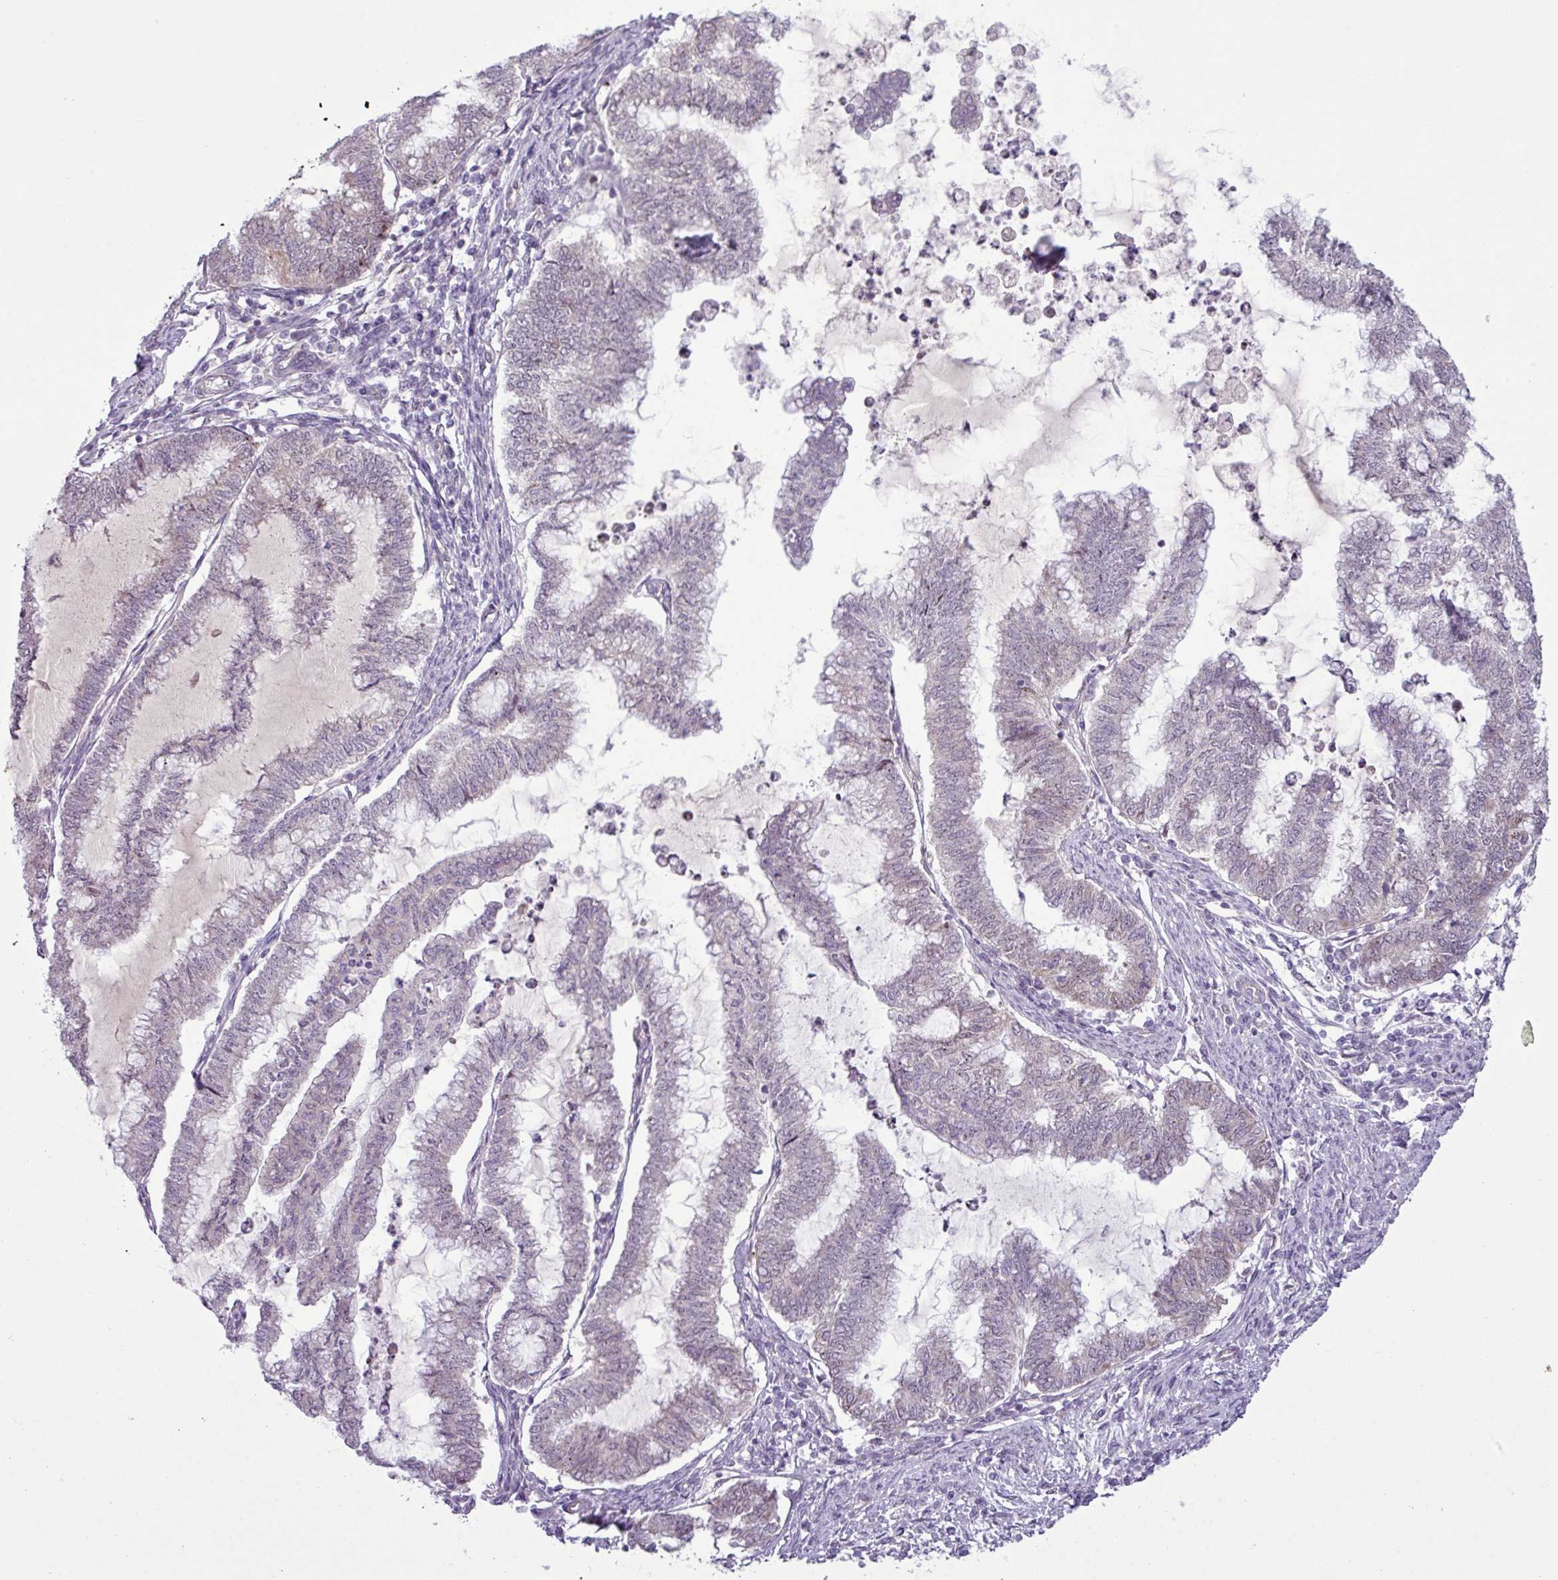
{"staining": {"intensity": "negative", "quantity": "none", "location": "none"}, "tissue": "endometrial cancer", "cell_type": "Tumor cells", "image_type": "cancer", "snomed": [{"axis": "morphology", "description": "Adenocarcinoma, NOS"}, {"axis": "topography", "description": "Endometrium"}], "caption": "The immunohistochemistry photomicrograph has no significant expression in tumor cells of endometrial cancer tissue.", "gene": "MAK16", "patient": {"sex": "female", "age": 79}}